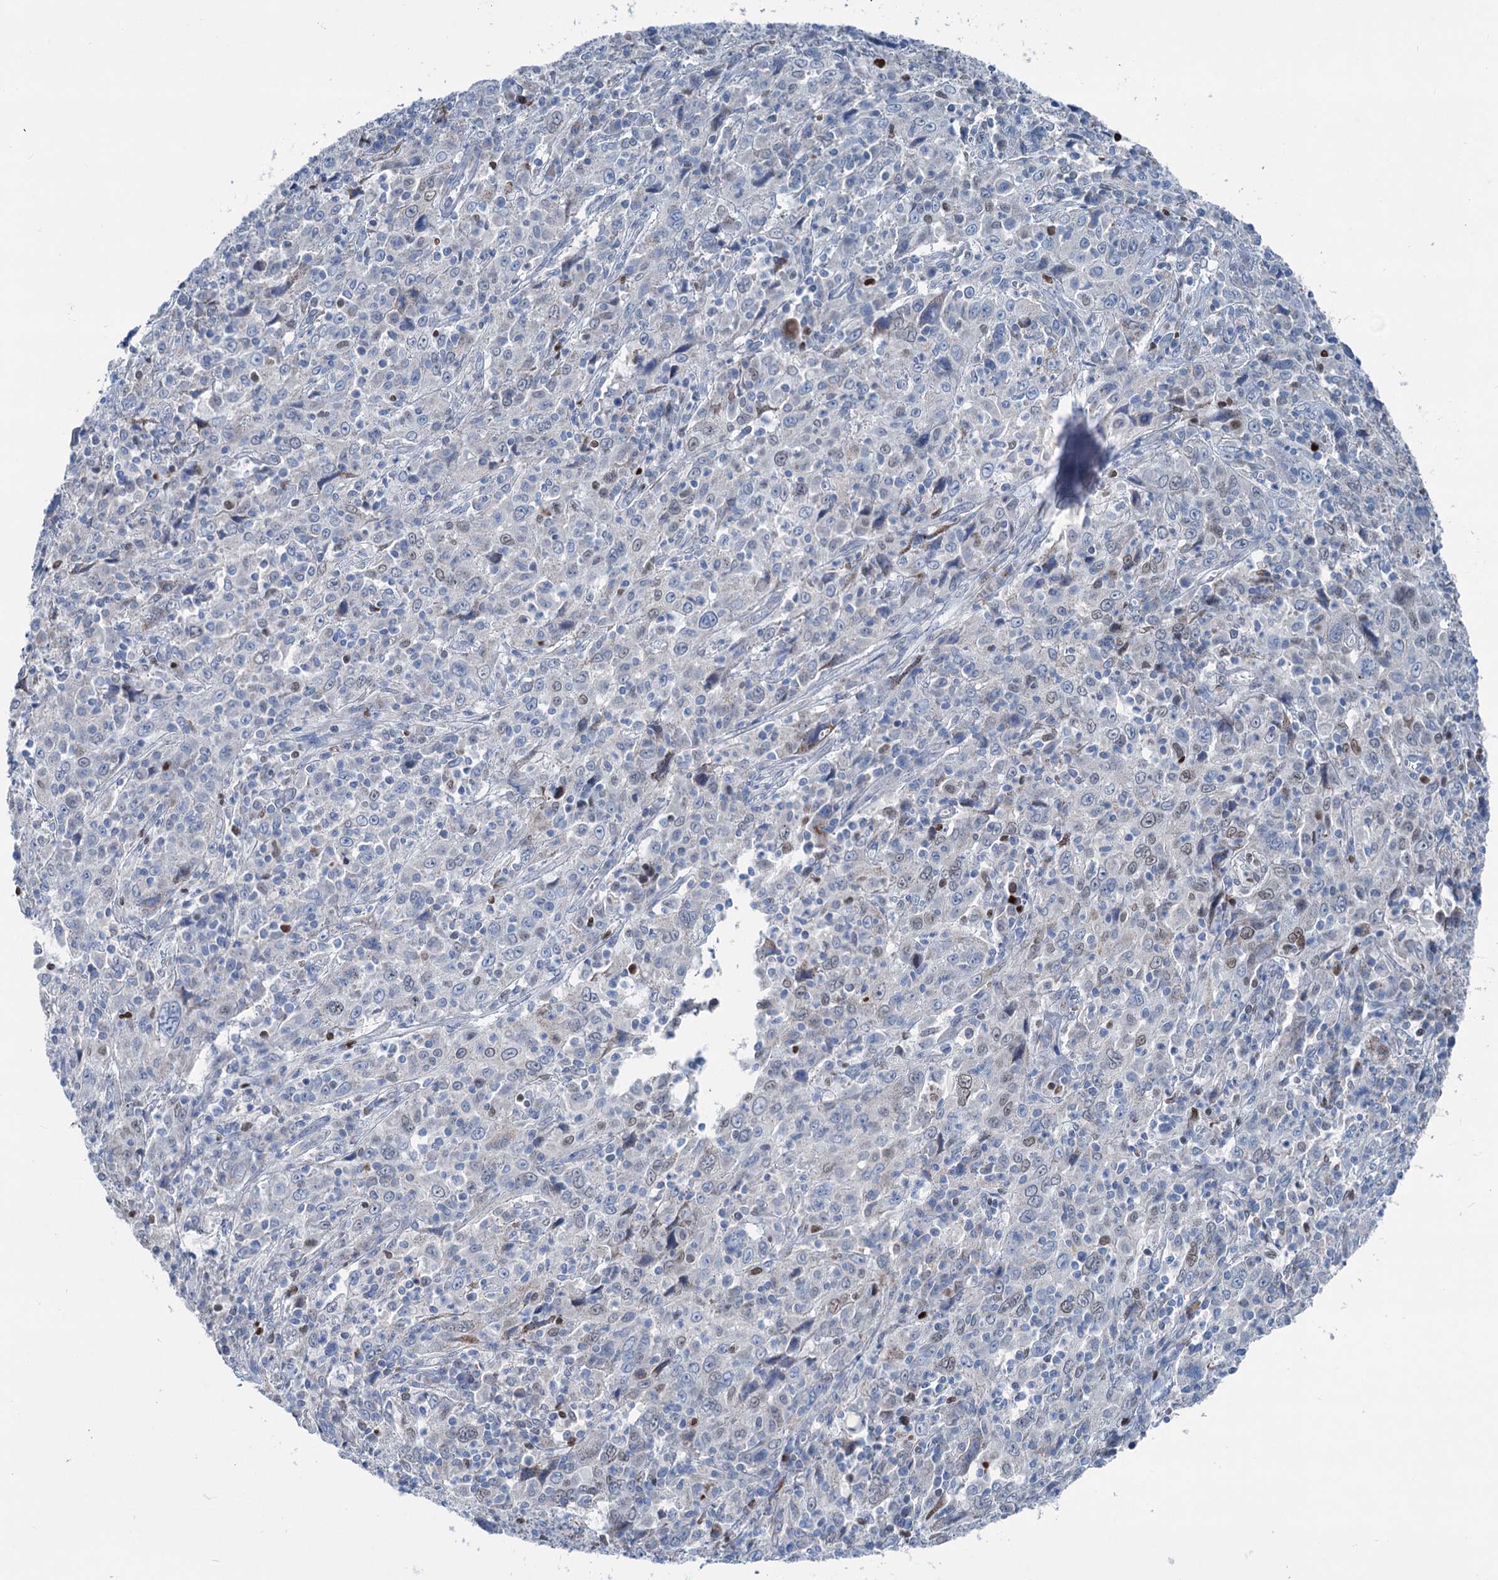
{"staining": {"intensity": "negative", "quantity": "none", "location": "none"}, "tissue": "cervical cancer", "cell_type": "Tumor cells", "image_type": "cancer", "snomed": [{"axis": "morphology", "description": "Squamous cell carcinoma, NOS"}, {"axis": "topography", "description": "Cervix"}], "caption": "IHC histopathology image of neoplastic tissue: cervical cancer (squamous cell carcinoma) stained with DAB demonstrates no significant protein expression in tumor cells. The staining is performed using DAB (3,3'-diaminobenzidine) brown chromogen with nuclei counter-stained in using hematoxylin.", "gene": "ELP4", "patient": {"sex": "female", "age": 46}}